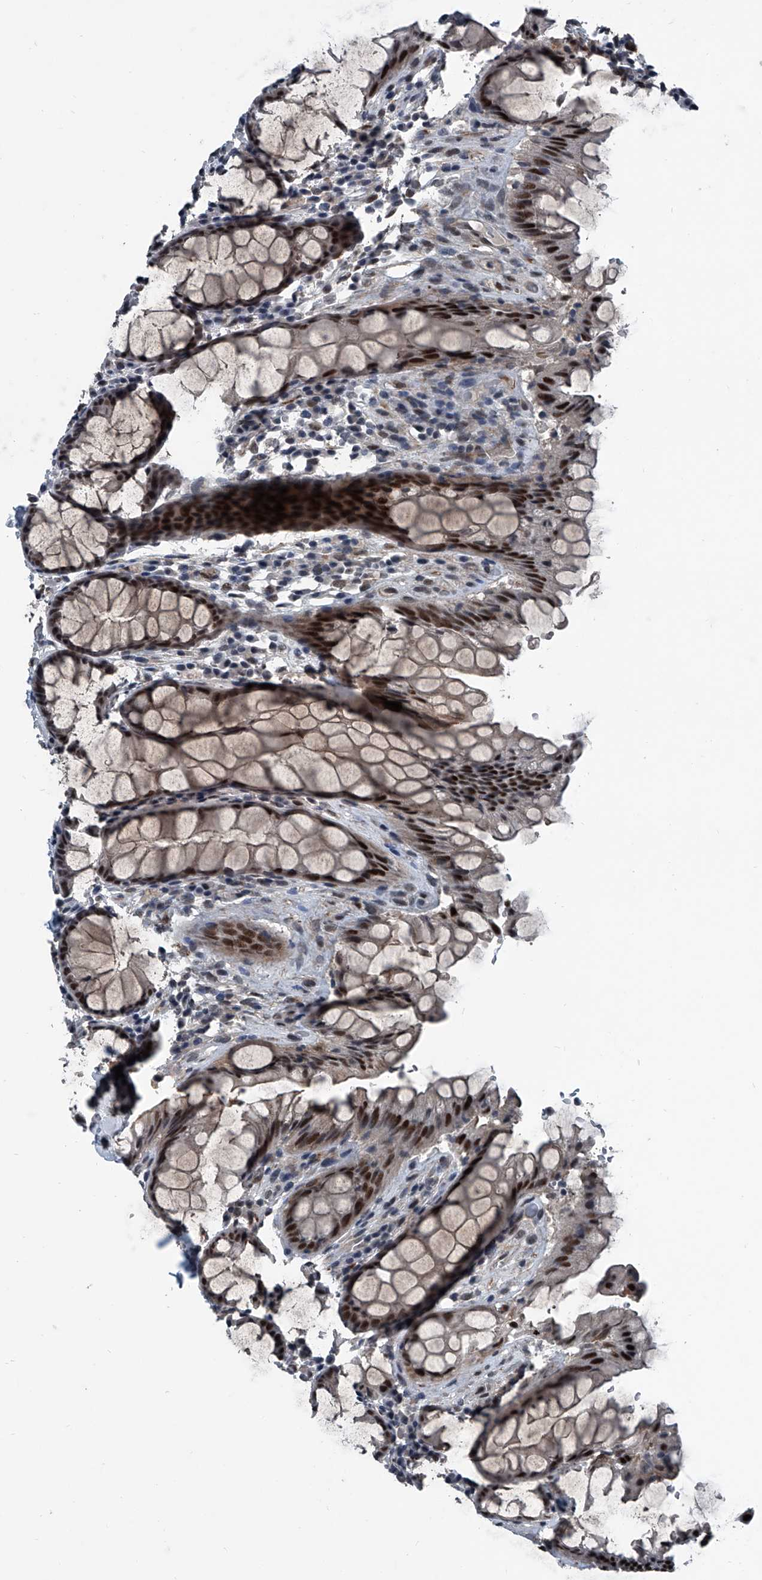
{"staining": {"intensity": "moderate", "quantity": ">75%", "location": "nuclear"}, "tissue": "rectum", "cell_type": "Glandular cells", "image_type": "normal", "snomed": [{"axis": "morphology", "description": "Normal tissue, NOS"}, {"axis": "topography", "description": "Rectum"}], "caption": "This photomicrograph displays immunohistochemistry staining of unremarkable rectum, with medium moderate nuclear positivity in approximately >75% of glandular cells.", "gene": "MEN1", "patient": {"sex": "male", "age": 64}}